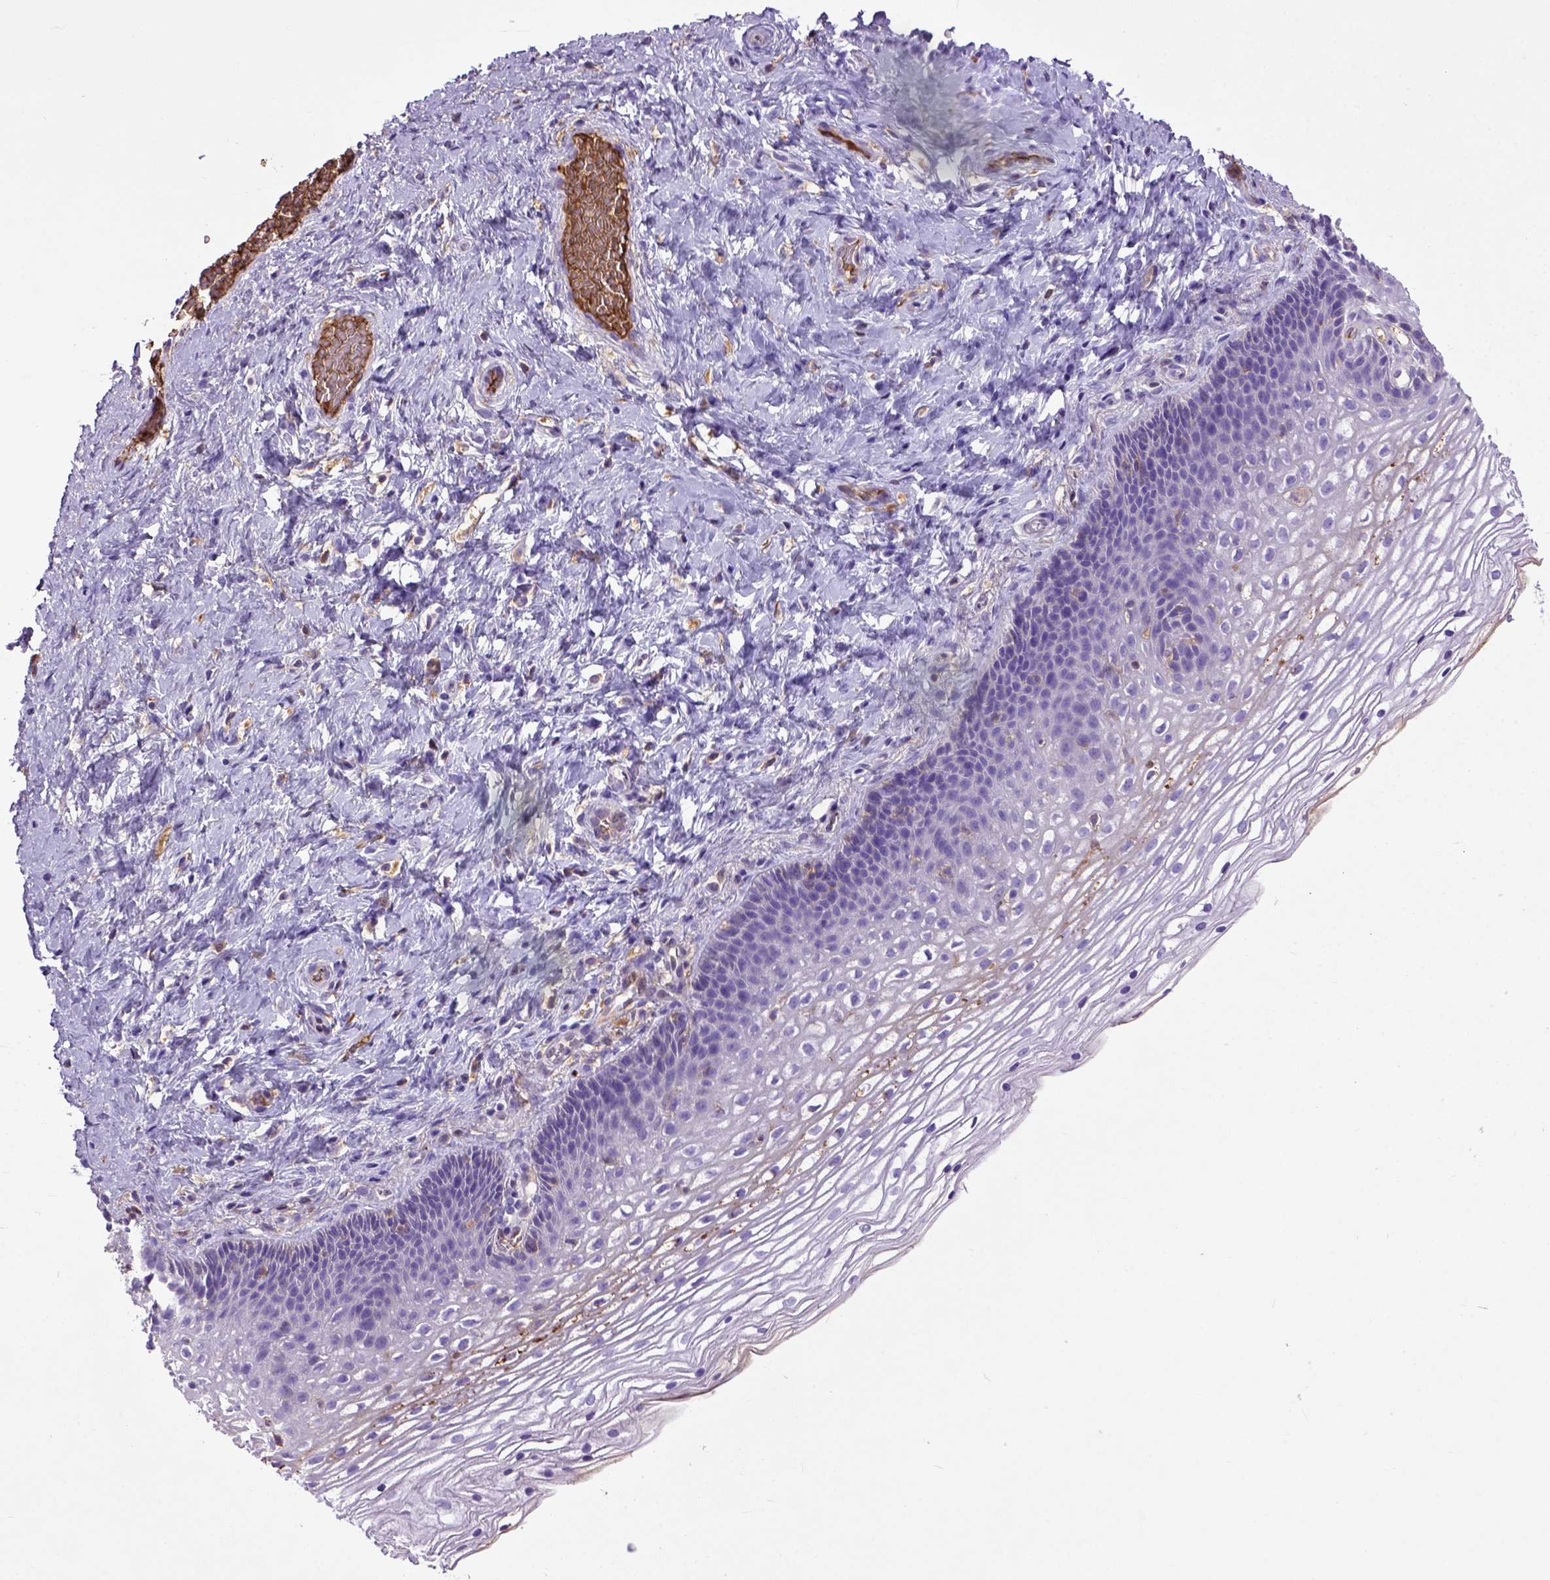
{"staining": {"intensity": "negative", "quantity": "none", "location": "none"}, "tissue": "cervix", "cell_type": "Glandular cells", "image_type": "normal", "snomed": [{"axis": "morphology", "description": "Normal tissue, NOS"}, {"axis": "topography", "description": "Cervix"}], "caption": "This is an immunohistochemistry (IHC) image of unremarkable cervix. There is no positivity in glandular cells.", "gene": "ADAMTS8", "patient": {"sex": "female", "age": 34}}